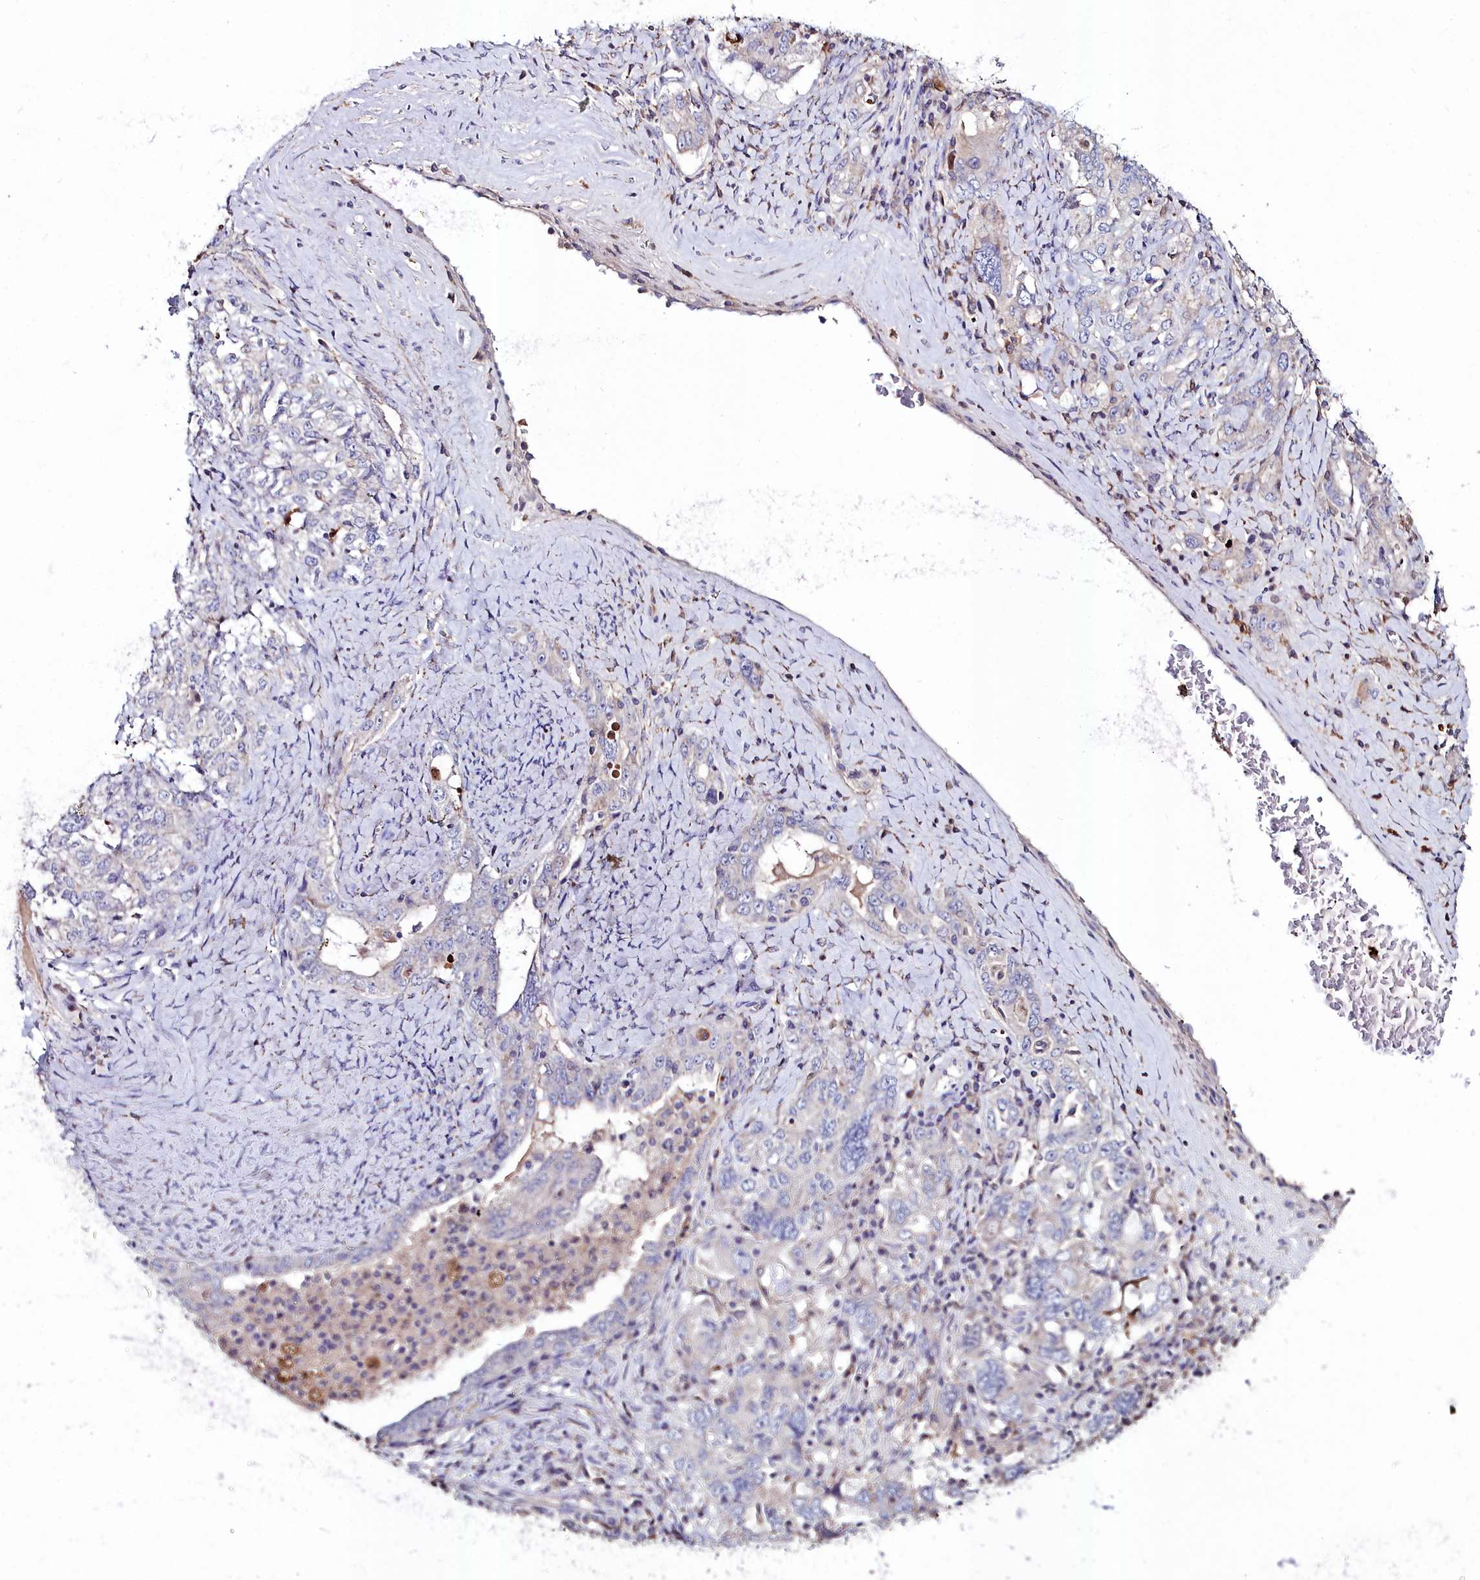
{"staining": {"intensity": "negative", "quantity": "none", "location": "none"}, "tissue": "ovarian cancer", "cell_type": "Tumor cells", "image_type": "cancer", "snomed": [{"axis": "morphology", "description": "Carcinoma, endometroid"}, {"axis": "topography", "description": "Ovary"}], "caption": "High power microscopy image of an immunohistochemistry image of ovarian cancer, revealing no significant positivity in tumor cells.", "gene": "AMBRA1", "patient": {"sex": "female", "age": 62}}